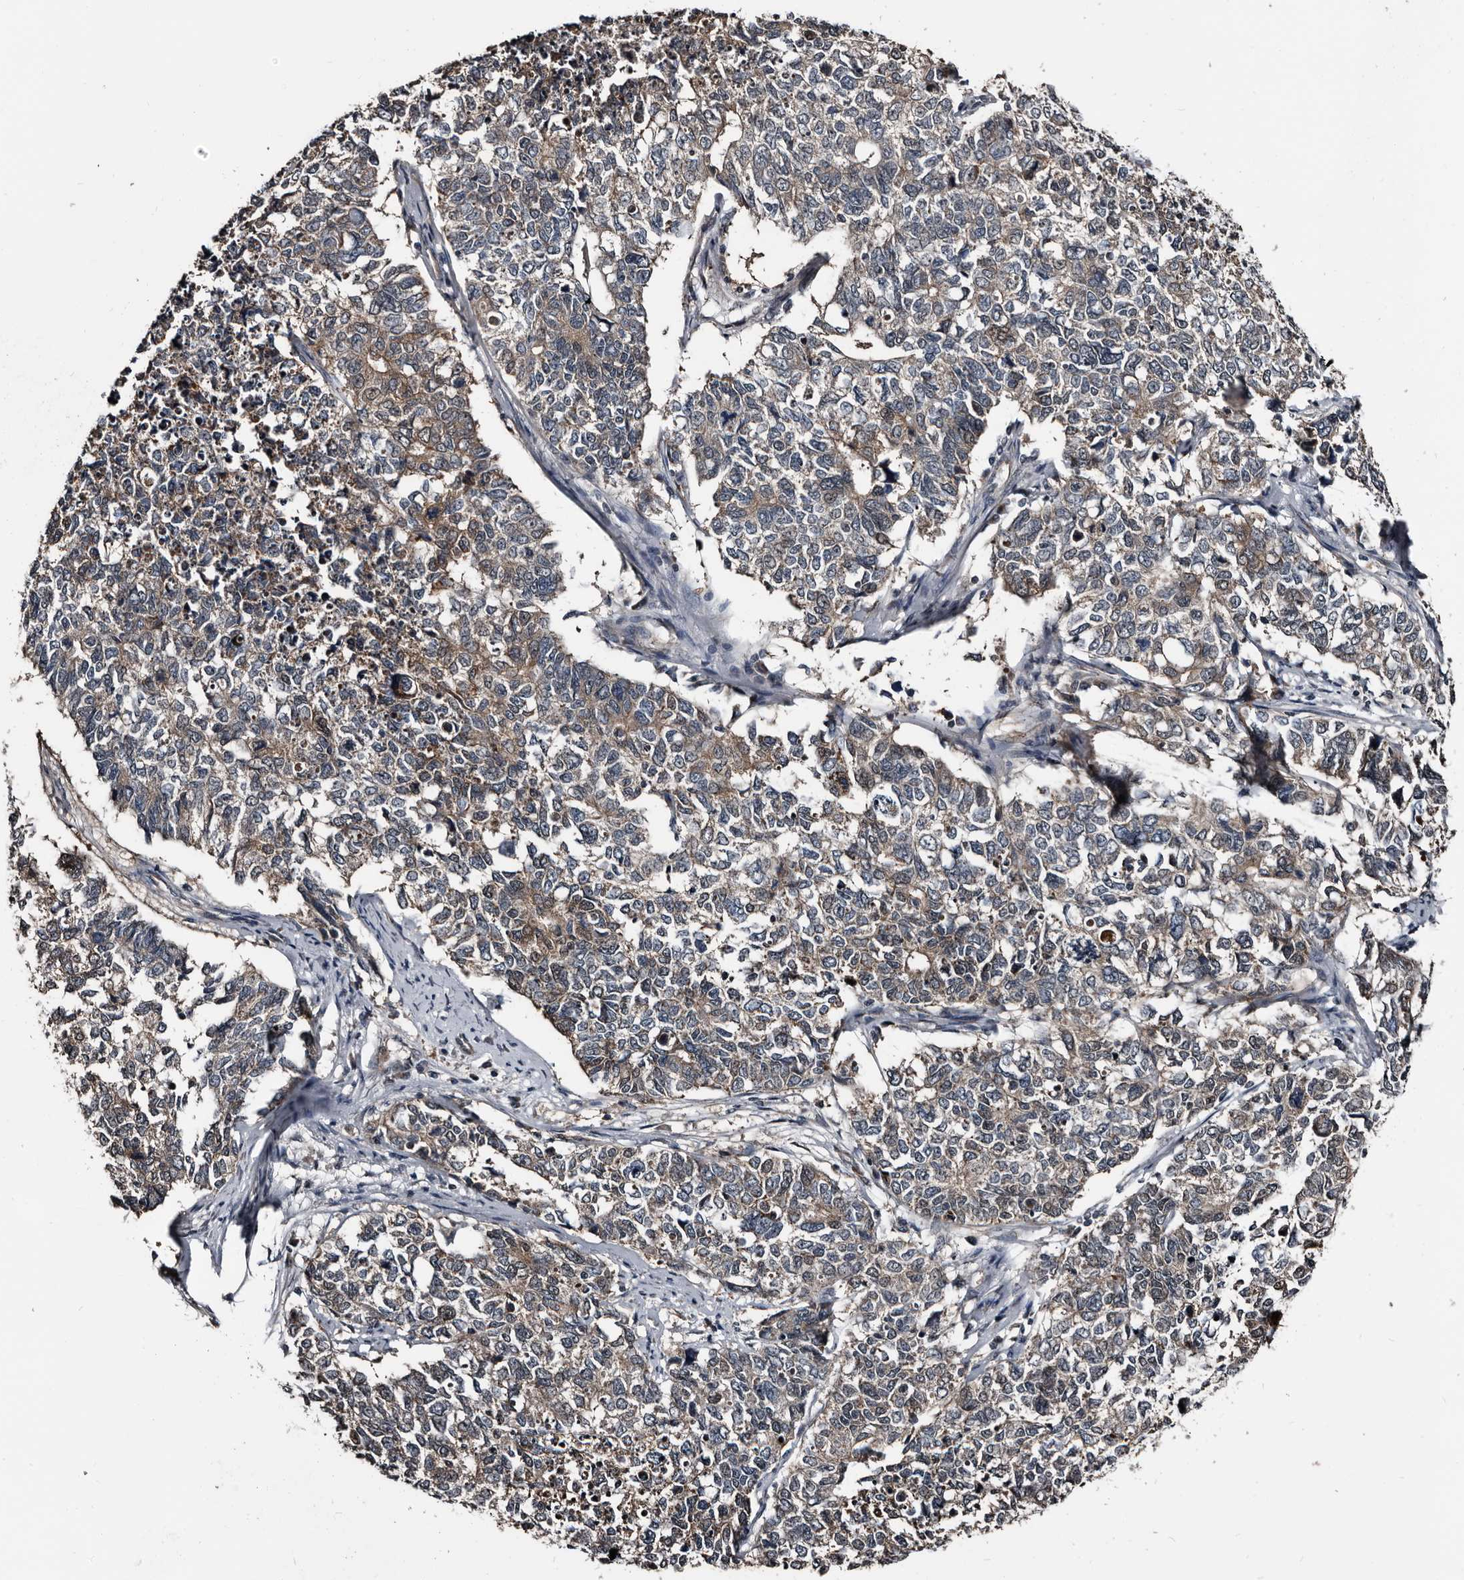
{"staining": {"intensity": "weak", "quantity": ">75%", "location": "cytoplasmic/membranous"}, "tissue": "cervical cancer", "cell_type": "Tumor cells", "image_type": "cancer", "snomed": [{"axis": "morphology", "description": "Squamous cell carcinoma, NOS"}, {"axis": "topography", "description": "Cervix"}], "caption": "This photomicrograph demonstrates cervical squamous cell carcinoma stained with immunohistochemistry (IHC) to label a protein in brown. The cytoplasmic/membranous of tumor cells show weak positivity for the protein. Nuclei are counter-stained blue.", "gene": "DHPS", "patient": {"sex": "female", "age": 63}}